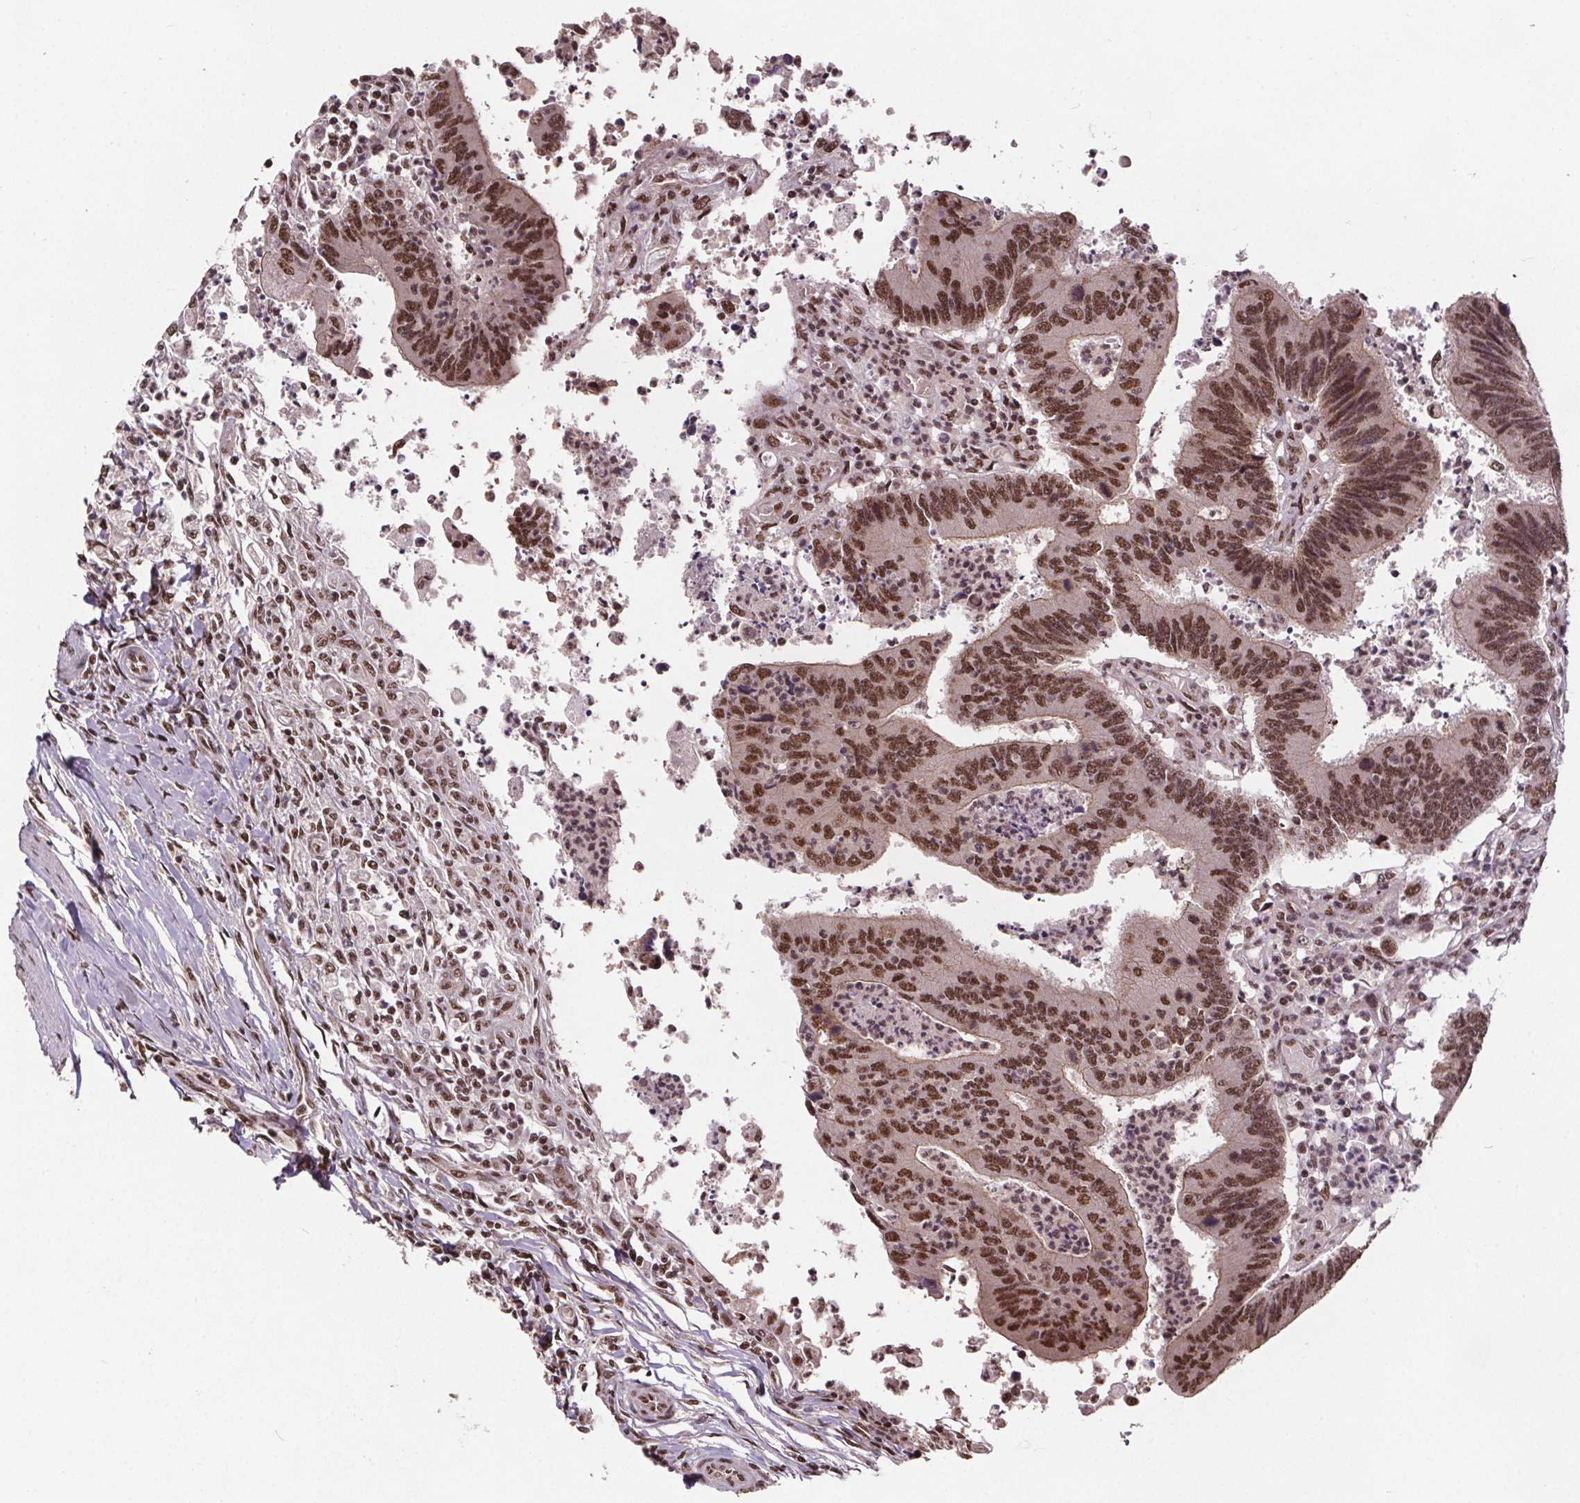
{"staining": {"intensity": "moderate", "quantity": ">75%", "location": "nuclear"}, "tissue": "colorectal cancer", "cell_type": "Tumor cells", "image_type": "cancer", "snomed": [{"axis": "morphology", "description": "Adenocarcinoma, NOS"}, {"axis": "topography", "description": "Colon"}], "caption": "Immunohistochemical staining of human colorectal adenocarcinoma demonstrates medium levels of moderate nuclear protein positivity in approximately >75% of tumor cells.", "gene": "JARID2", "patient": {"sex": "female", "age": 67}}